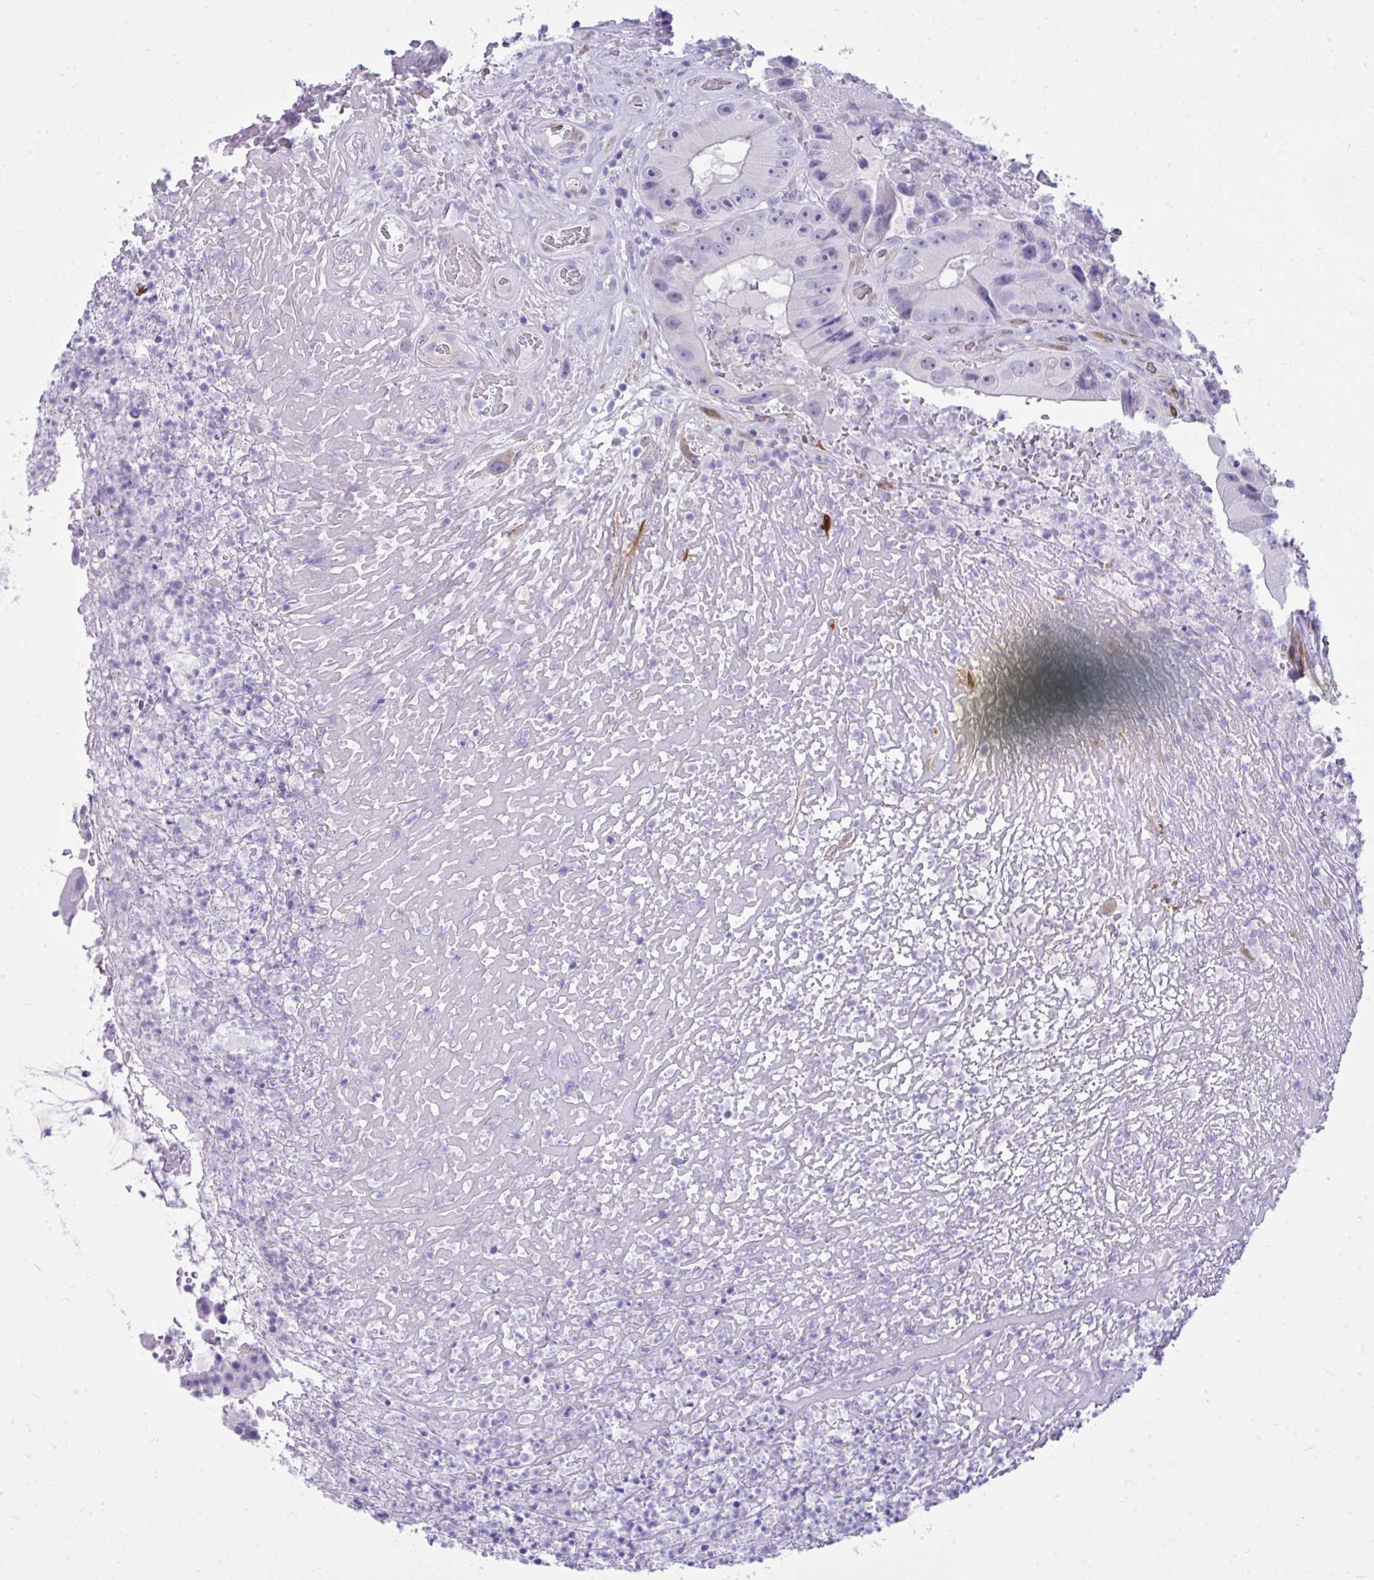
{"staining": {"intensity": "negative", "quantity": "none", "location": "none"}, "tissue": "colorectal cancer", "cell_type": "Tumor cells", "image_type": "cancer", "snomed": [{"axis": "morphology", "description": "Adenocarcinoma, NOS"}, {"axis": "topography", "description": "Colon"}], "caption": "Immunohistochemical staining of human adenocarcinoma (colorectal) exhibits no significant staining in tumor cells.", "gene": "LIMS2", "patient": {"sex": "female", "age": 86}}